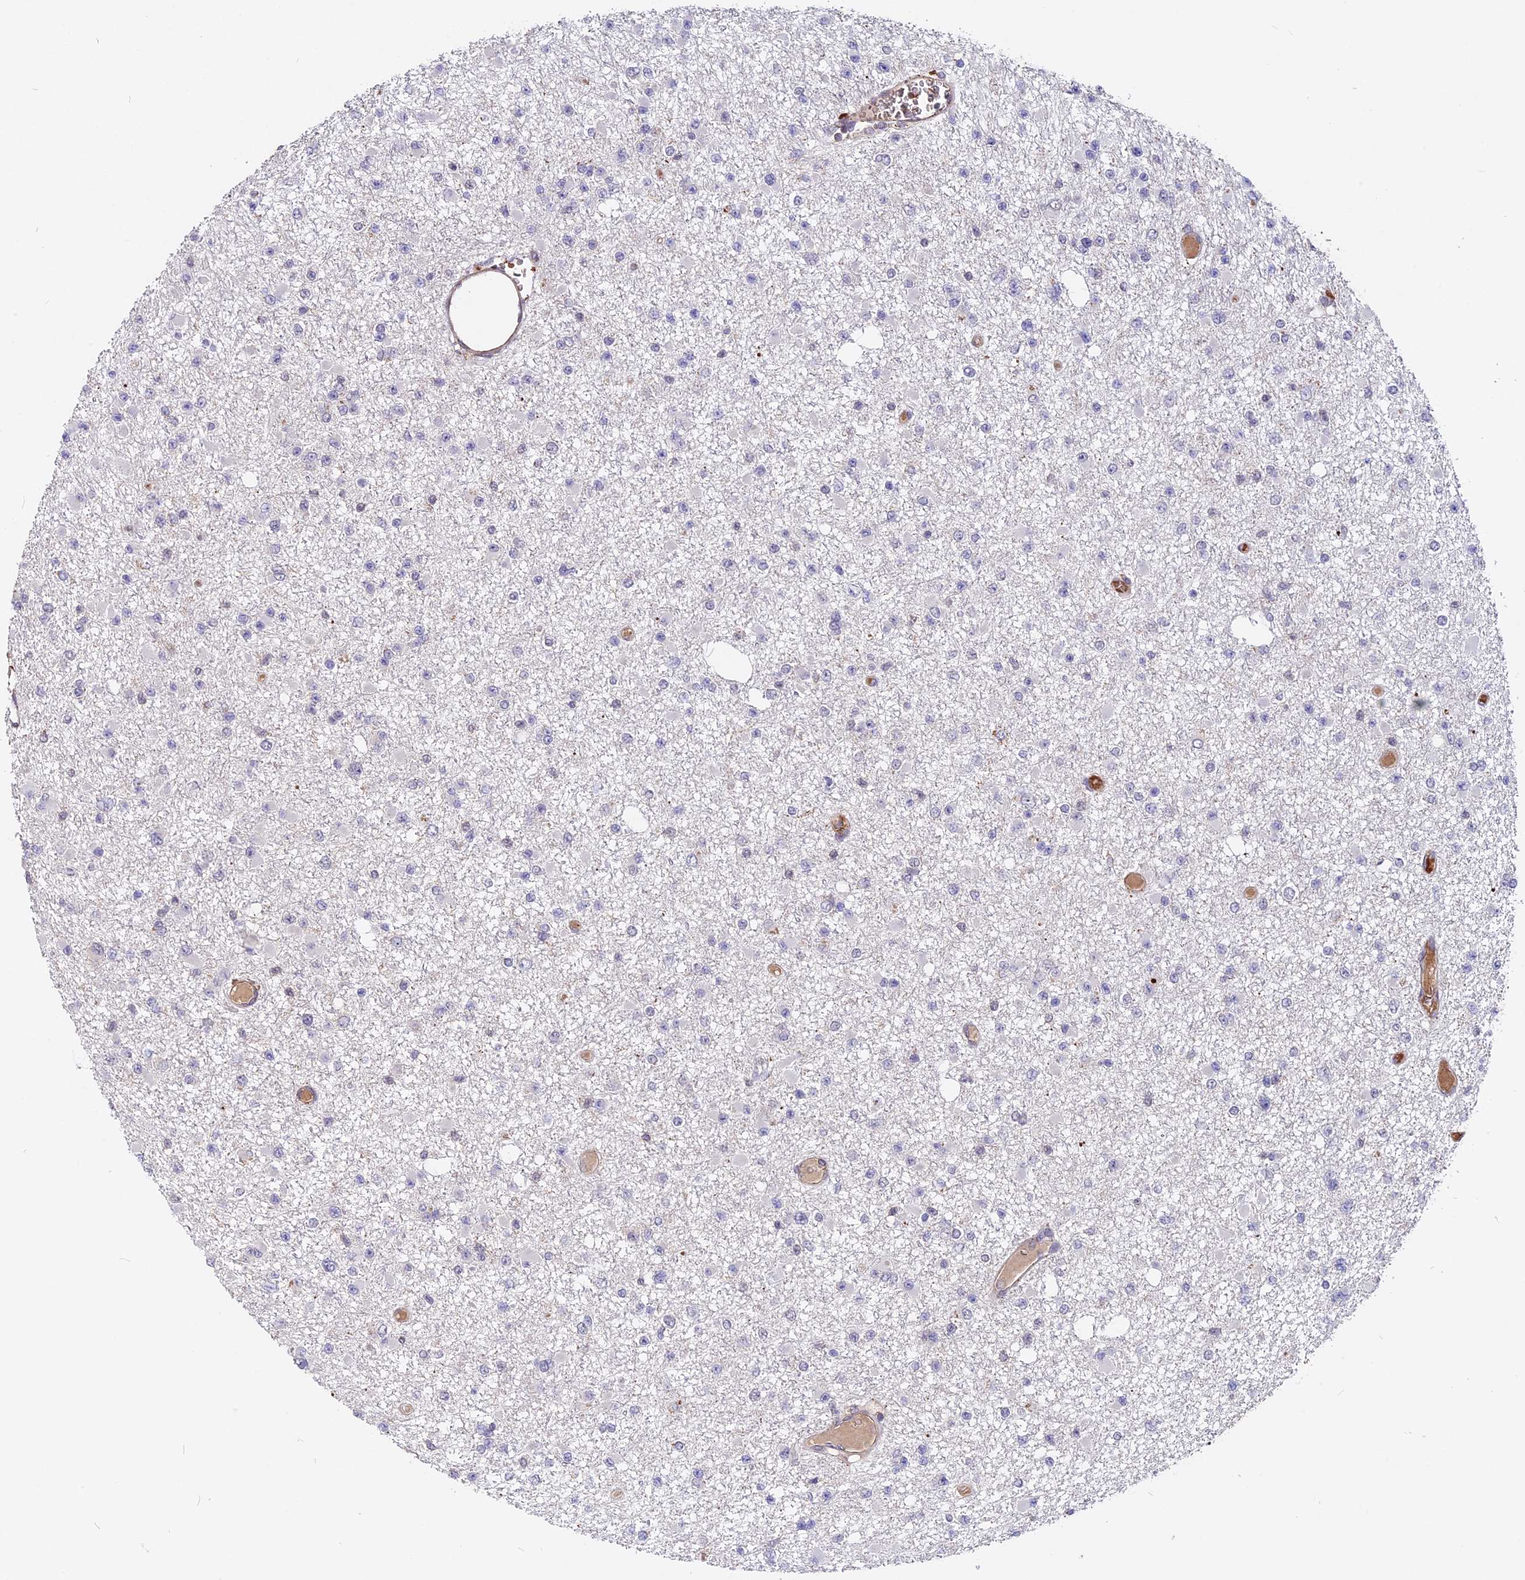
{"staining": {"intensity": "negative", "quantity": "none", "location": "none"}, "tissue": "glioma", "cell_type": "Tumor cells", "image_type": "cancer", "snomed": [{"axis": "morphology", "description": "Glioma, malignant, Low grade"}, {"axis": "topography", "description": "Brain"}], "caption": "Glioma was stained to show a protein in brown. There is no significant expression in tumor cells.", "gene": "ZC3H10", "patient": {"sex": "female", "age": 22}}